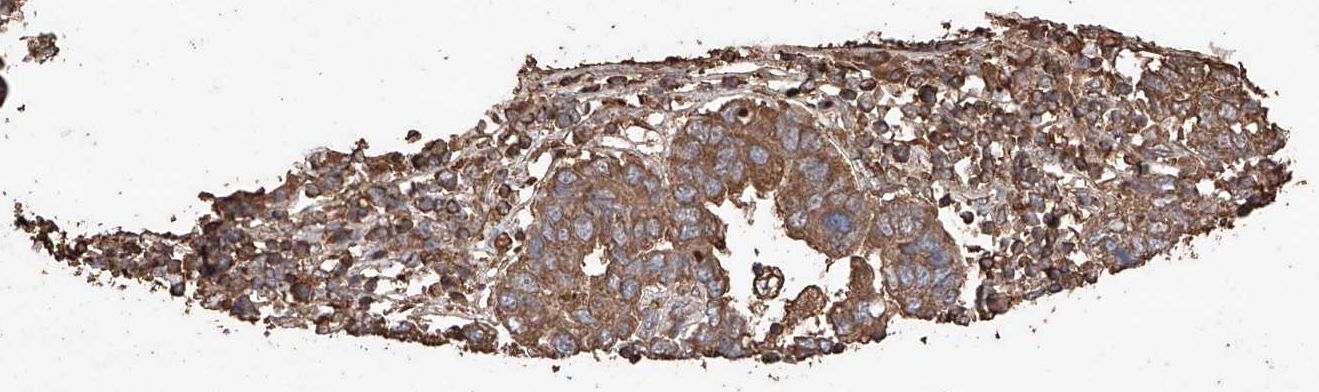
{"staining": {"intensity": "moderate", "quantity": ">75%", "location": "cytoplasmic/membranous"}, "tissue": "pancreatic cancer", "cell_type": "Tumor cells", "image_type": "cancer", "snomed": [{"axis": "morphology", "description": "Adenocarcinoma, NOS"}, {"axis": "topography", "description": "Pancreas"}], "caption": "A medium amount of moderate cytoplasmic/membranous expression is identified in approximately >75% of tumor cells in pancreatic cancer (adenocarcinoma) tissue. (DAB (3,3'-diaminobenzidine) IHC, brown staining for protein, blue staining for nuclei).", "gene": "M6PR", "patient": {"sex": "female", "age": 61}}